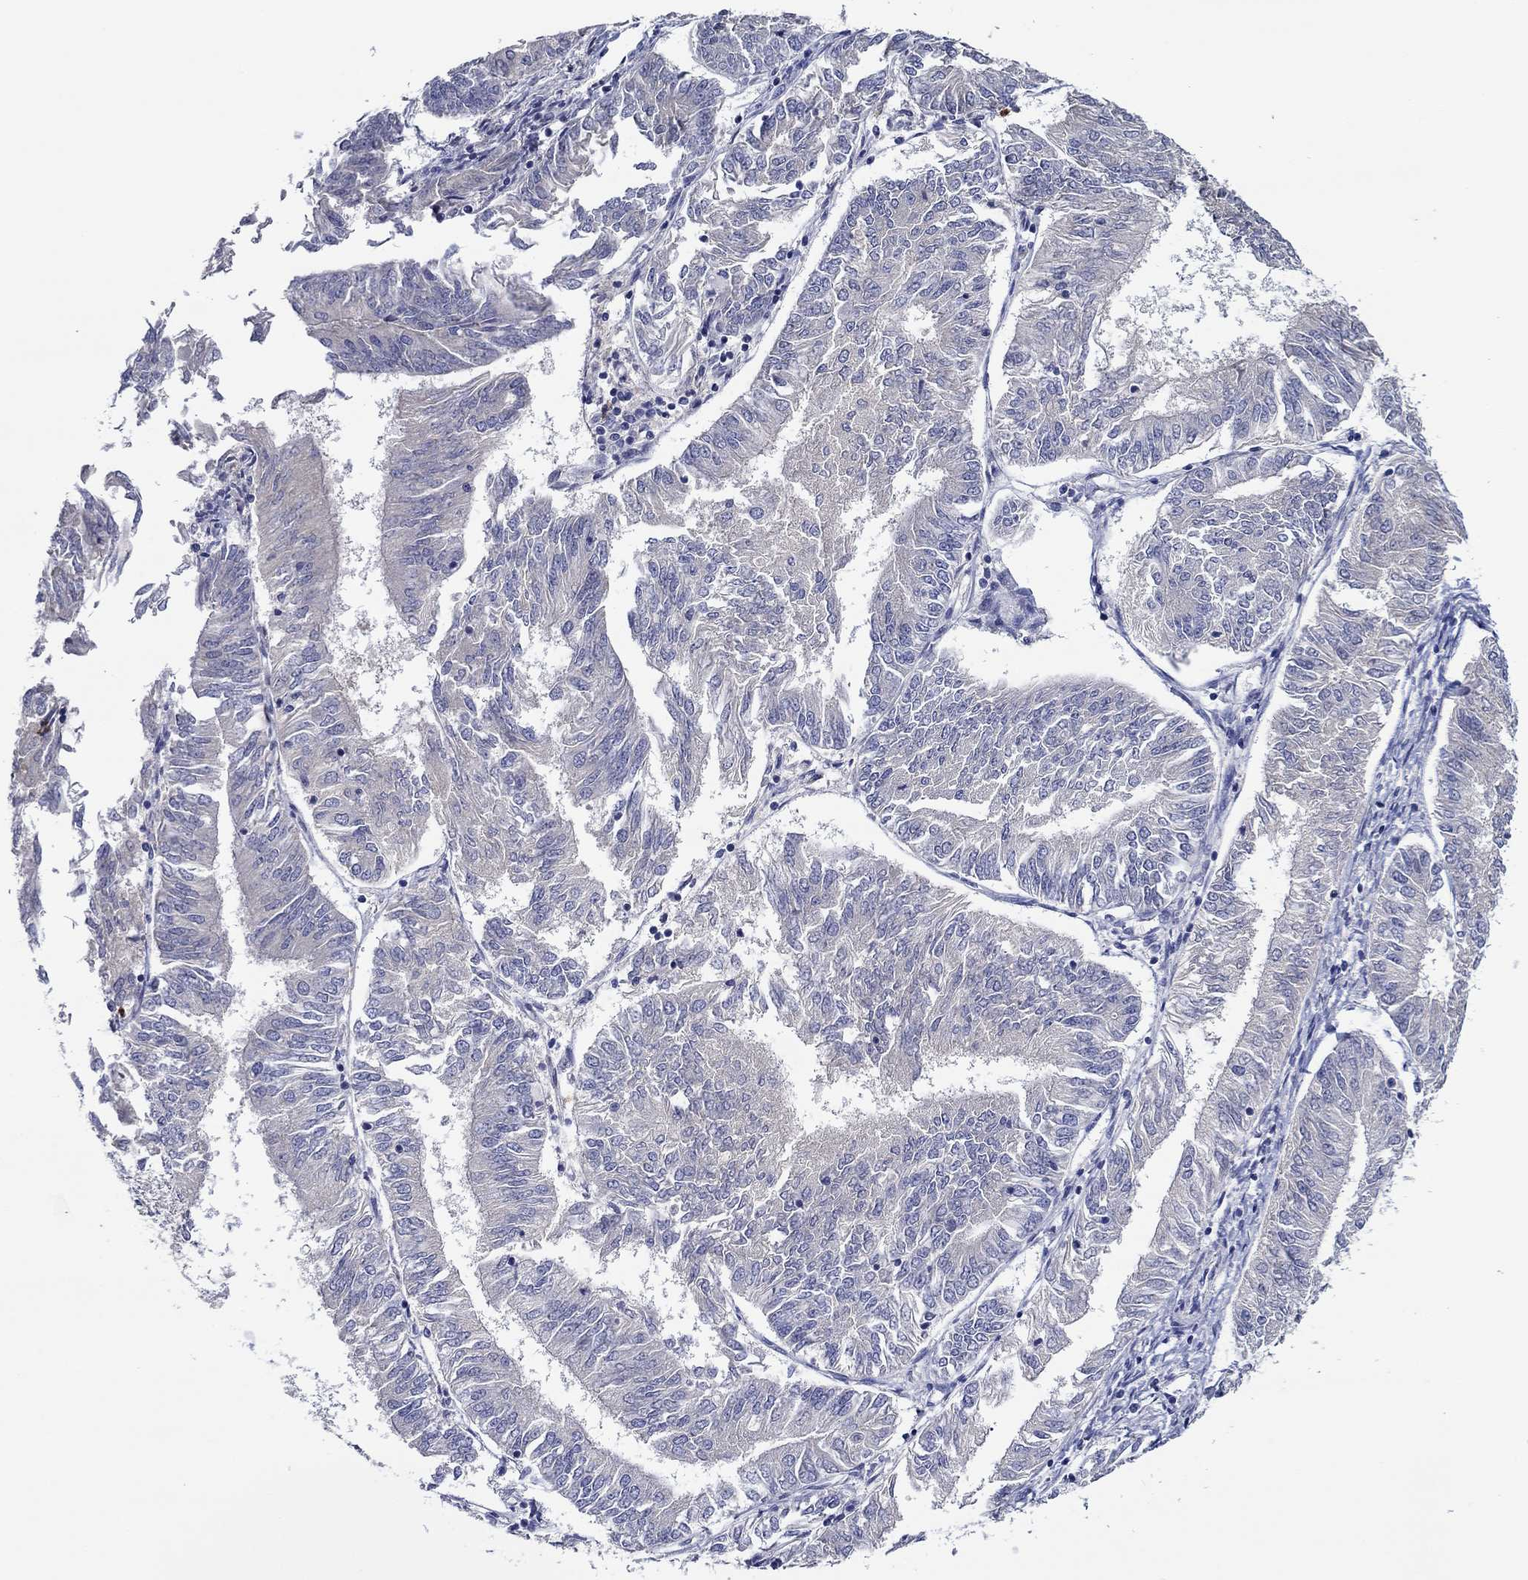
{"staining": {"intensity": "negative", "quantity": "none", "location": "none"}, "tissue": "endometrial cancer", "cell_type": "Tumor cells", "image_type": "cancer", "snomed": [{"axis": "morphology", "description": "Adenocarcinoma, NOS"}, {"axis": "topography", "description": "Endometrium"}], "caption": "There is no significant staining in tumor cells of endometrial cancer (adenocarcinoma).", "gene": "CHIT1", "patient": {"sex": "female", "age": 58}}